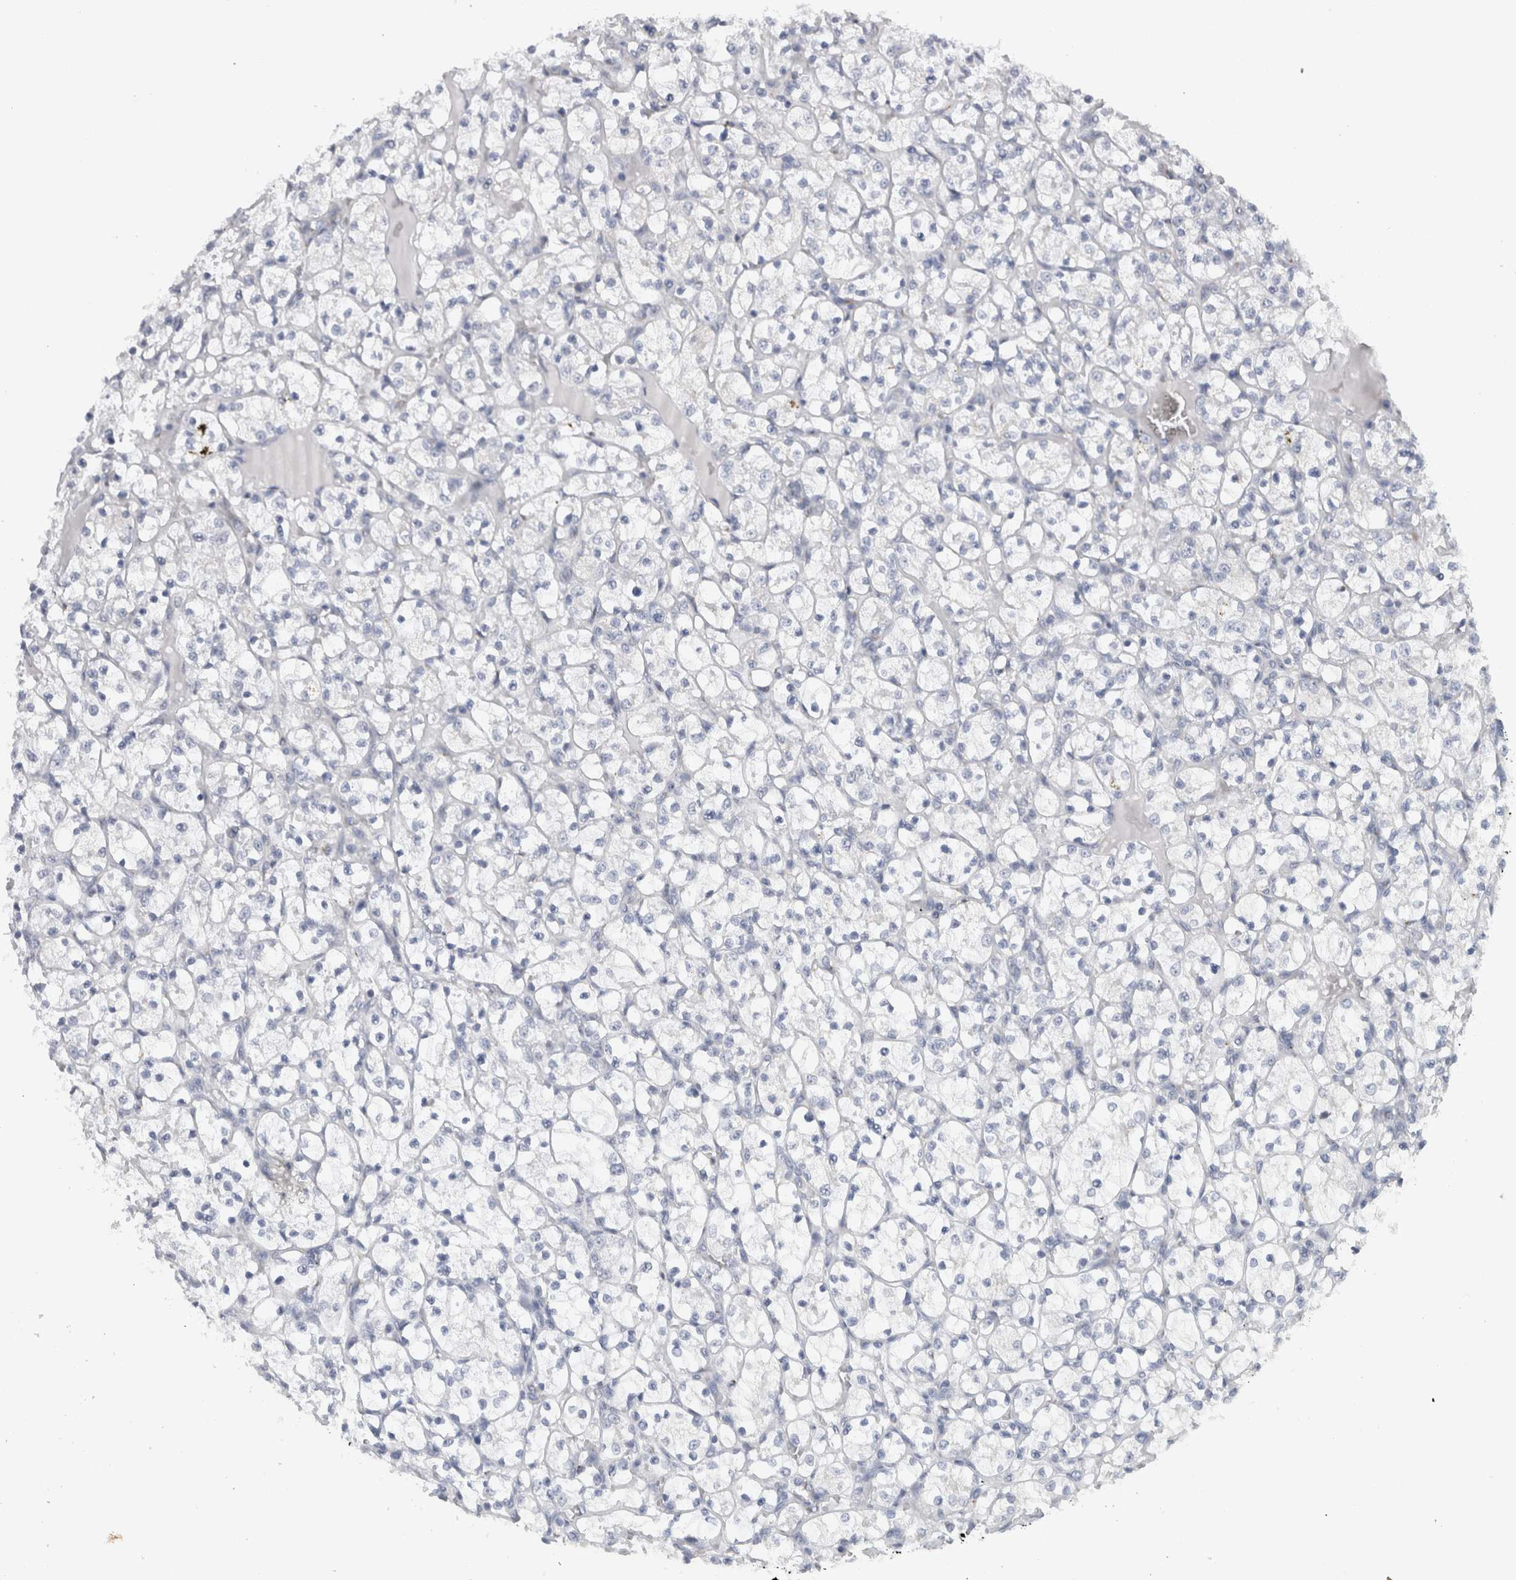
{"staining": {"intensity": "negative", "quantity": "none", "location": "none"}, "tissue": "renal cancer", "cell_type": "Tumor cells", "image_type": "cancer", "snomed": [{"axis": "morphology", "description": "Adenocarcinoma, NOS"}, {"axis": "topography", "description": "Kidney"}], "caption": "Tumor cells are negative for protein expression in human adenocarcinoma (renal). (DAB (3,3'-diaminobenzidine) immunohistochemistry visualized using brightfield microscopy, high magnification).", "gene": "MGAT1", "patient": {"sex": "female", "age": 69}}